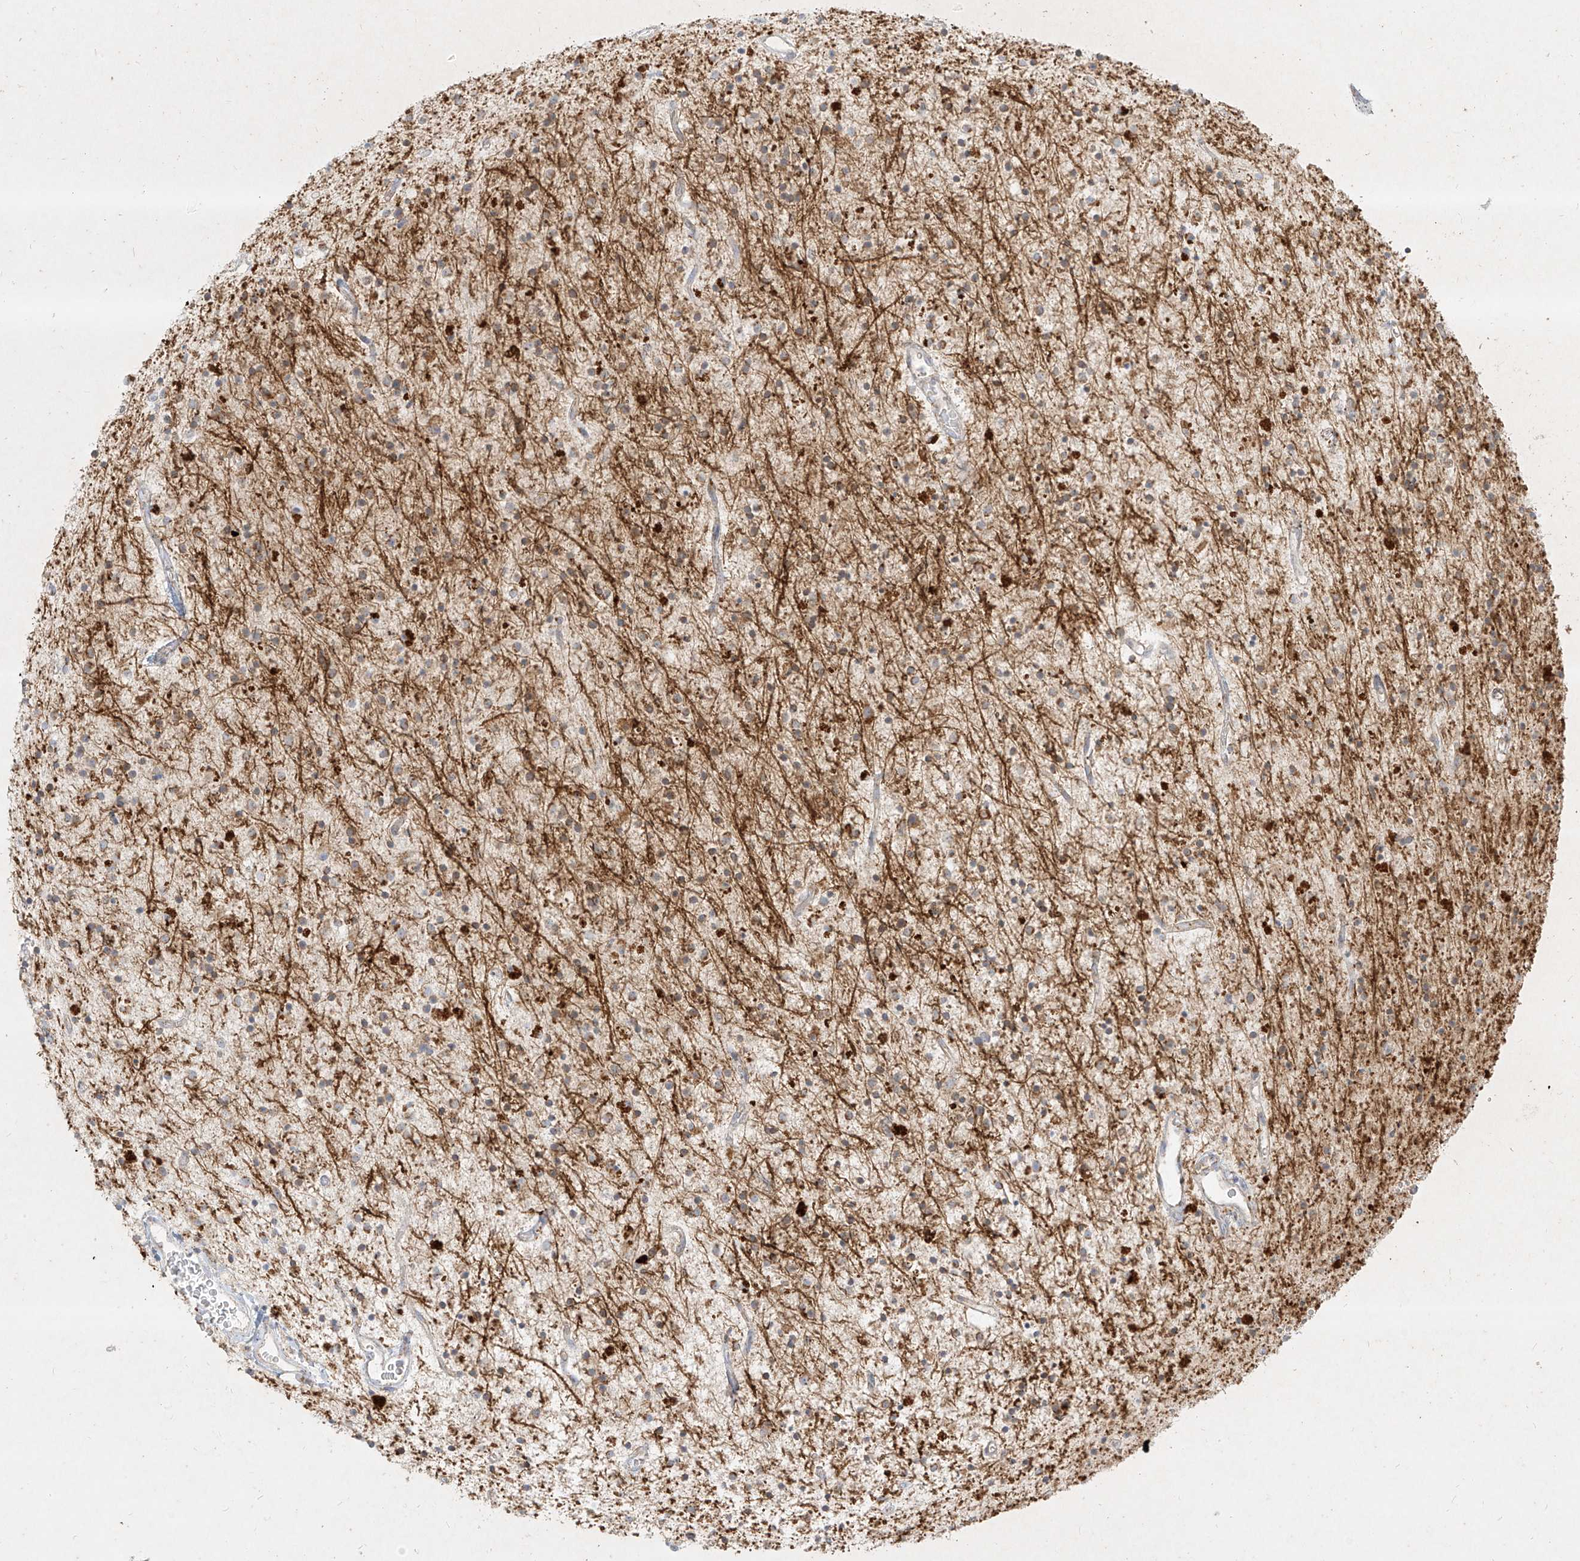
{"staining": {"intensity": "moderate", "quantity": "<25%", "location": "cytoplasmic/membranous"}, "tissue": "glioma", "cell_type": "Tumor cells", "image_type": "cancer", "snomed": [{"axis": "morphology", "description": "Glioma, malignant, High grade"}, {"axis": "topography", "description": "Brain"}], "caption": "Moderate cytoplasmic/membranous staining for a protein is appreciated in about <25% of tumor cells of malignant high-grade glioma using immunohistochemistry (IHC).", "gene": "MTX2", "patient": {"sex": "male", "age": 34}}